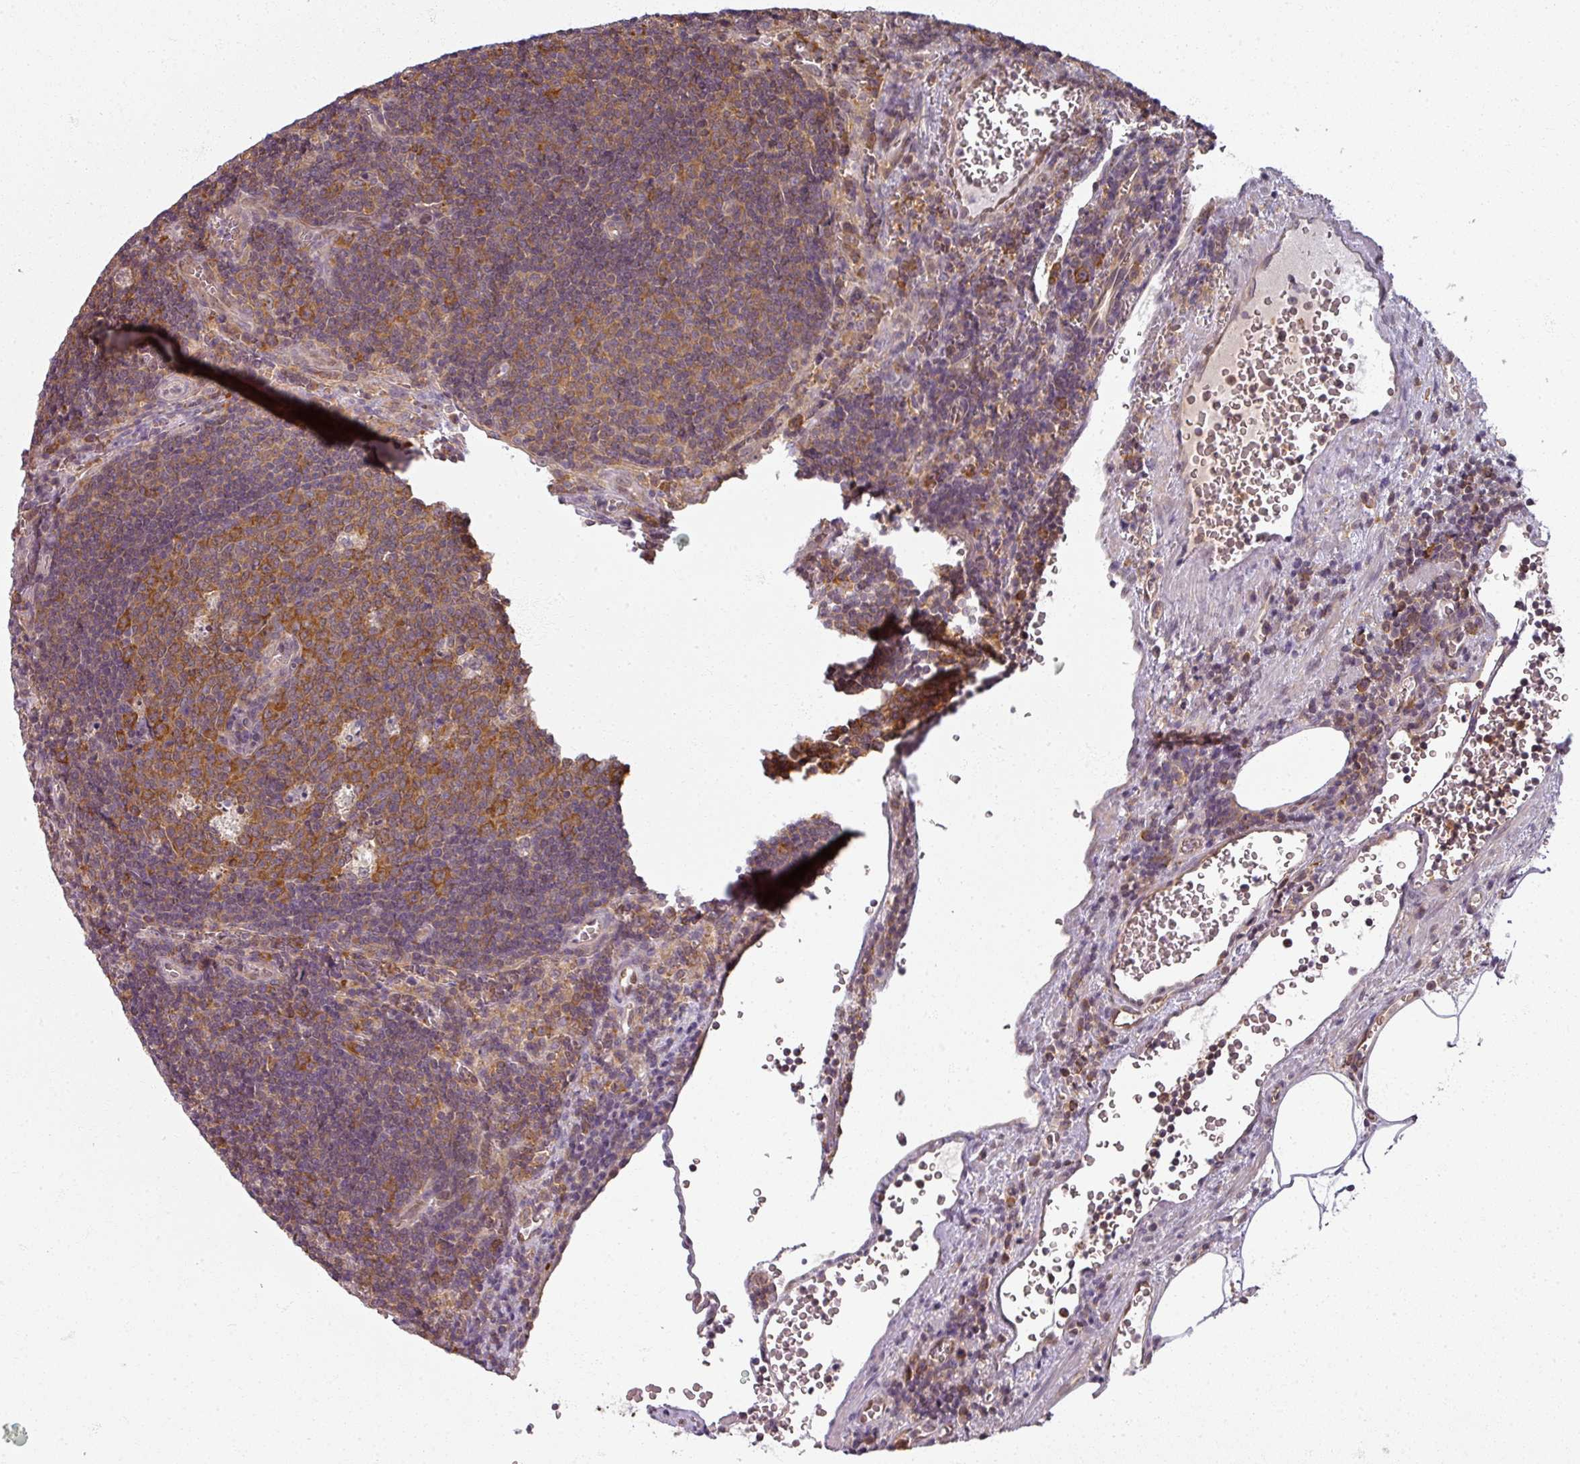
{"staining": {"intensity": "moderate", "quantity": ">75%", "location": "cytoplasmic/membranous"}, "tissue": "lymph node", "cell_type": "Germinal center cells", "image_type": "normal", "snomed": [{"axis": "morphology", "description": "Normal tissue, NOS"}, {"axis": "topography", "description": "Lymph node"}], "caption": "DAB (3,3'-diaminobenzidine) immunohistochemical staining of unremarkable human lymph node shows moderate cytoplasmic/membranous protein expression in approximately >75% of germinal center cells. The staining was performed using DAB, with brown indicating positive protein expression. Nuclei are stained blue with hematoxylin.", "gene": "AGPAT4", "patient": {"sex": "male", "age": 50}}